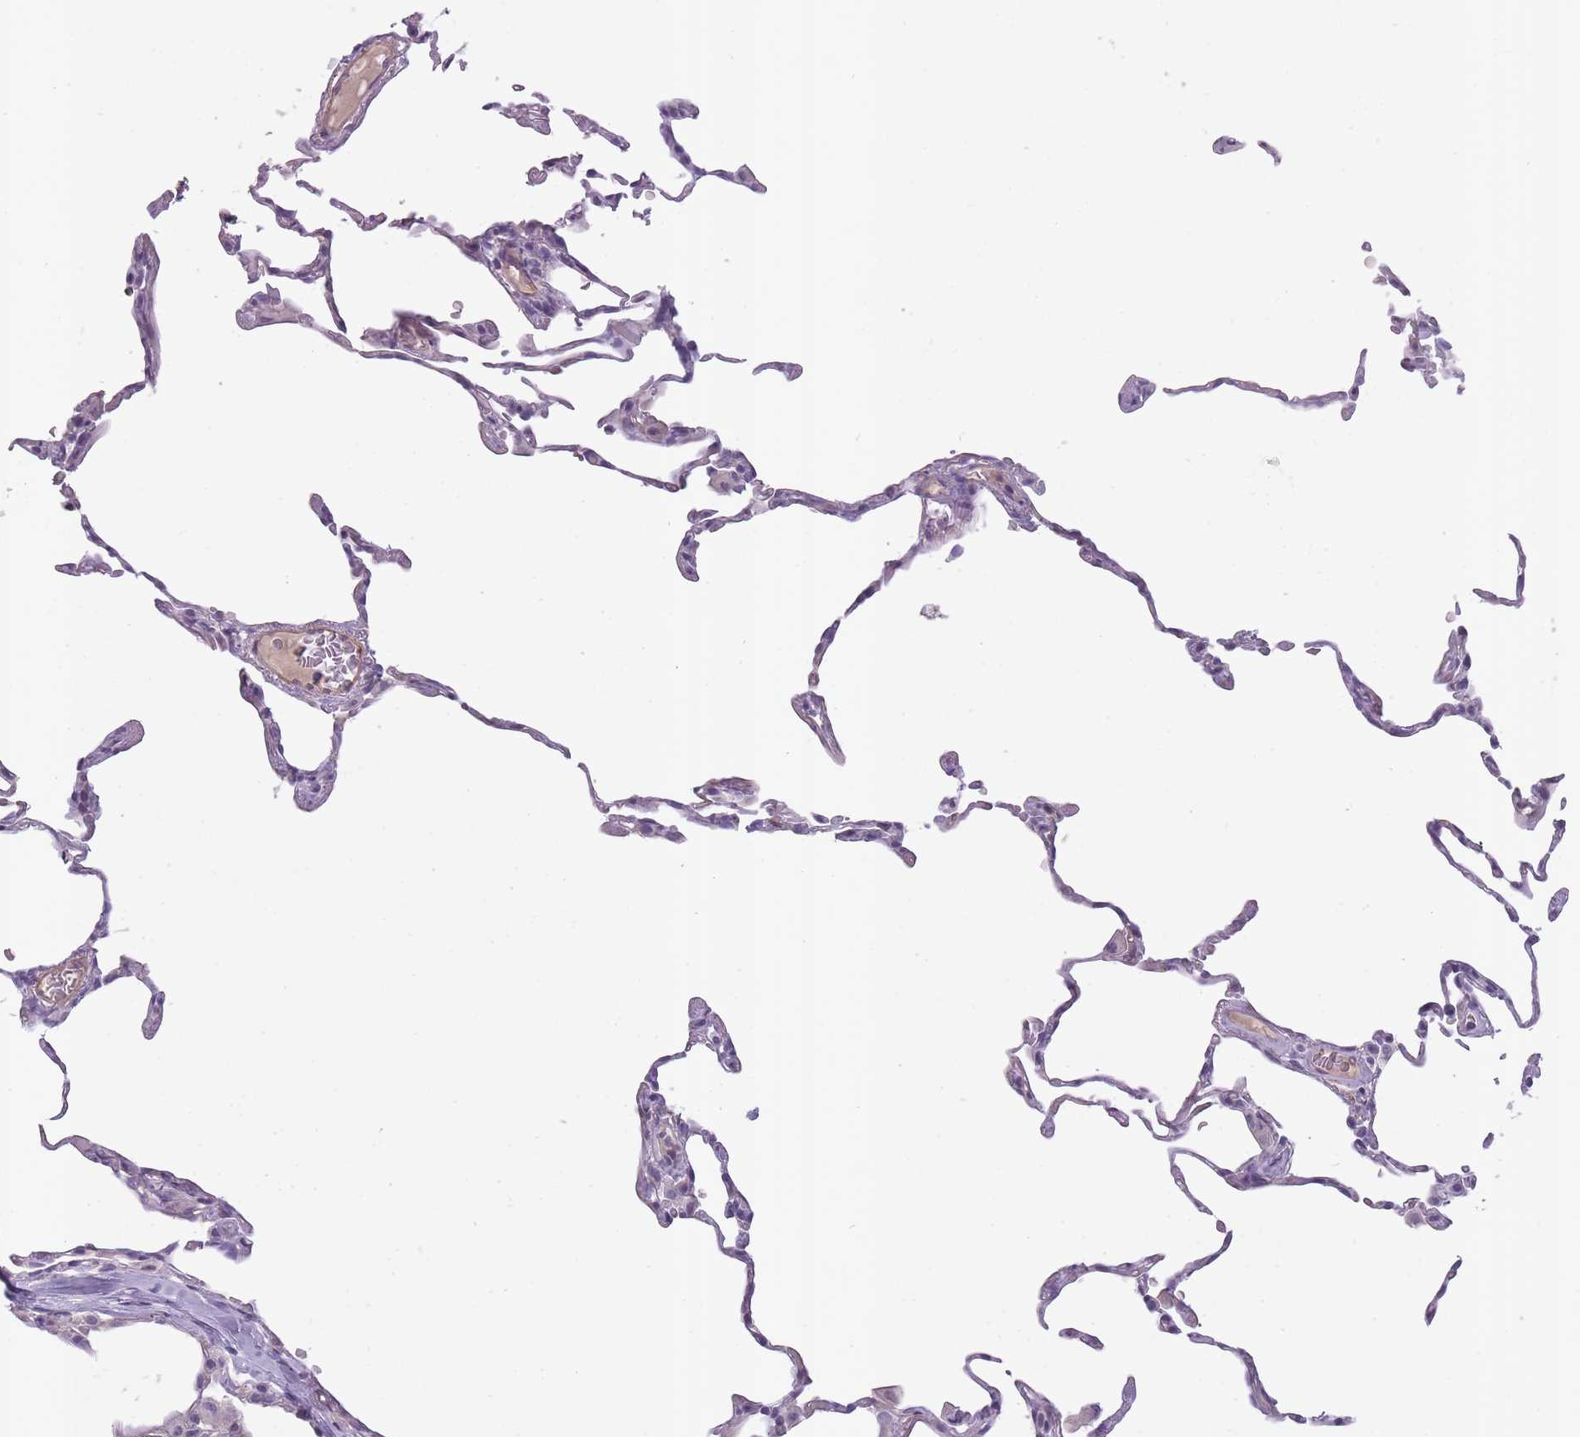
{"staining": {"intensity": "negative", "quantity": "none", "location": "none"}, "tissue": "lung", "cell_type": "Alveolar cells", "image_type": "normal", "snomed": [{"axis": "morphology", "description": "Normal tissue, NOS"}, {"axis": "topography", "description": "Lung"}], "caption": "This image is of unremarkable lung stained with immunohistochemistry to label a protein in brown with the nuclei are counter-stained blue. There is no positivity in alveolar cells. Nuclei are stained in blue.", "gene": "SLC8A2", "patient": {"sex": "female", "age": 57}}